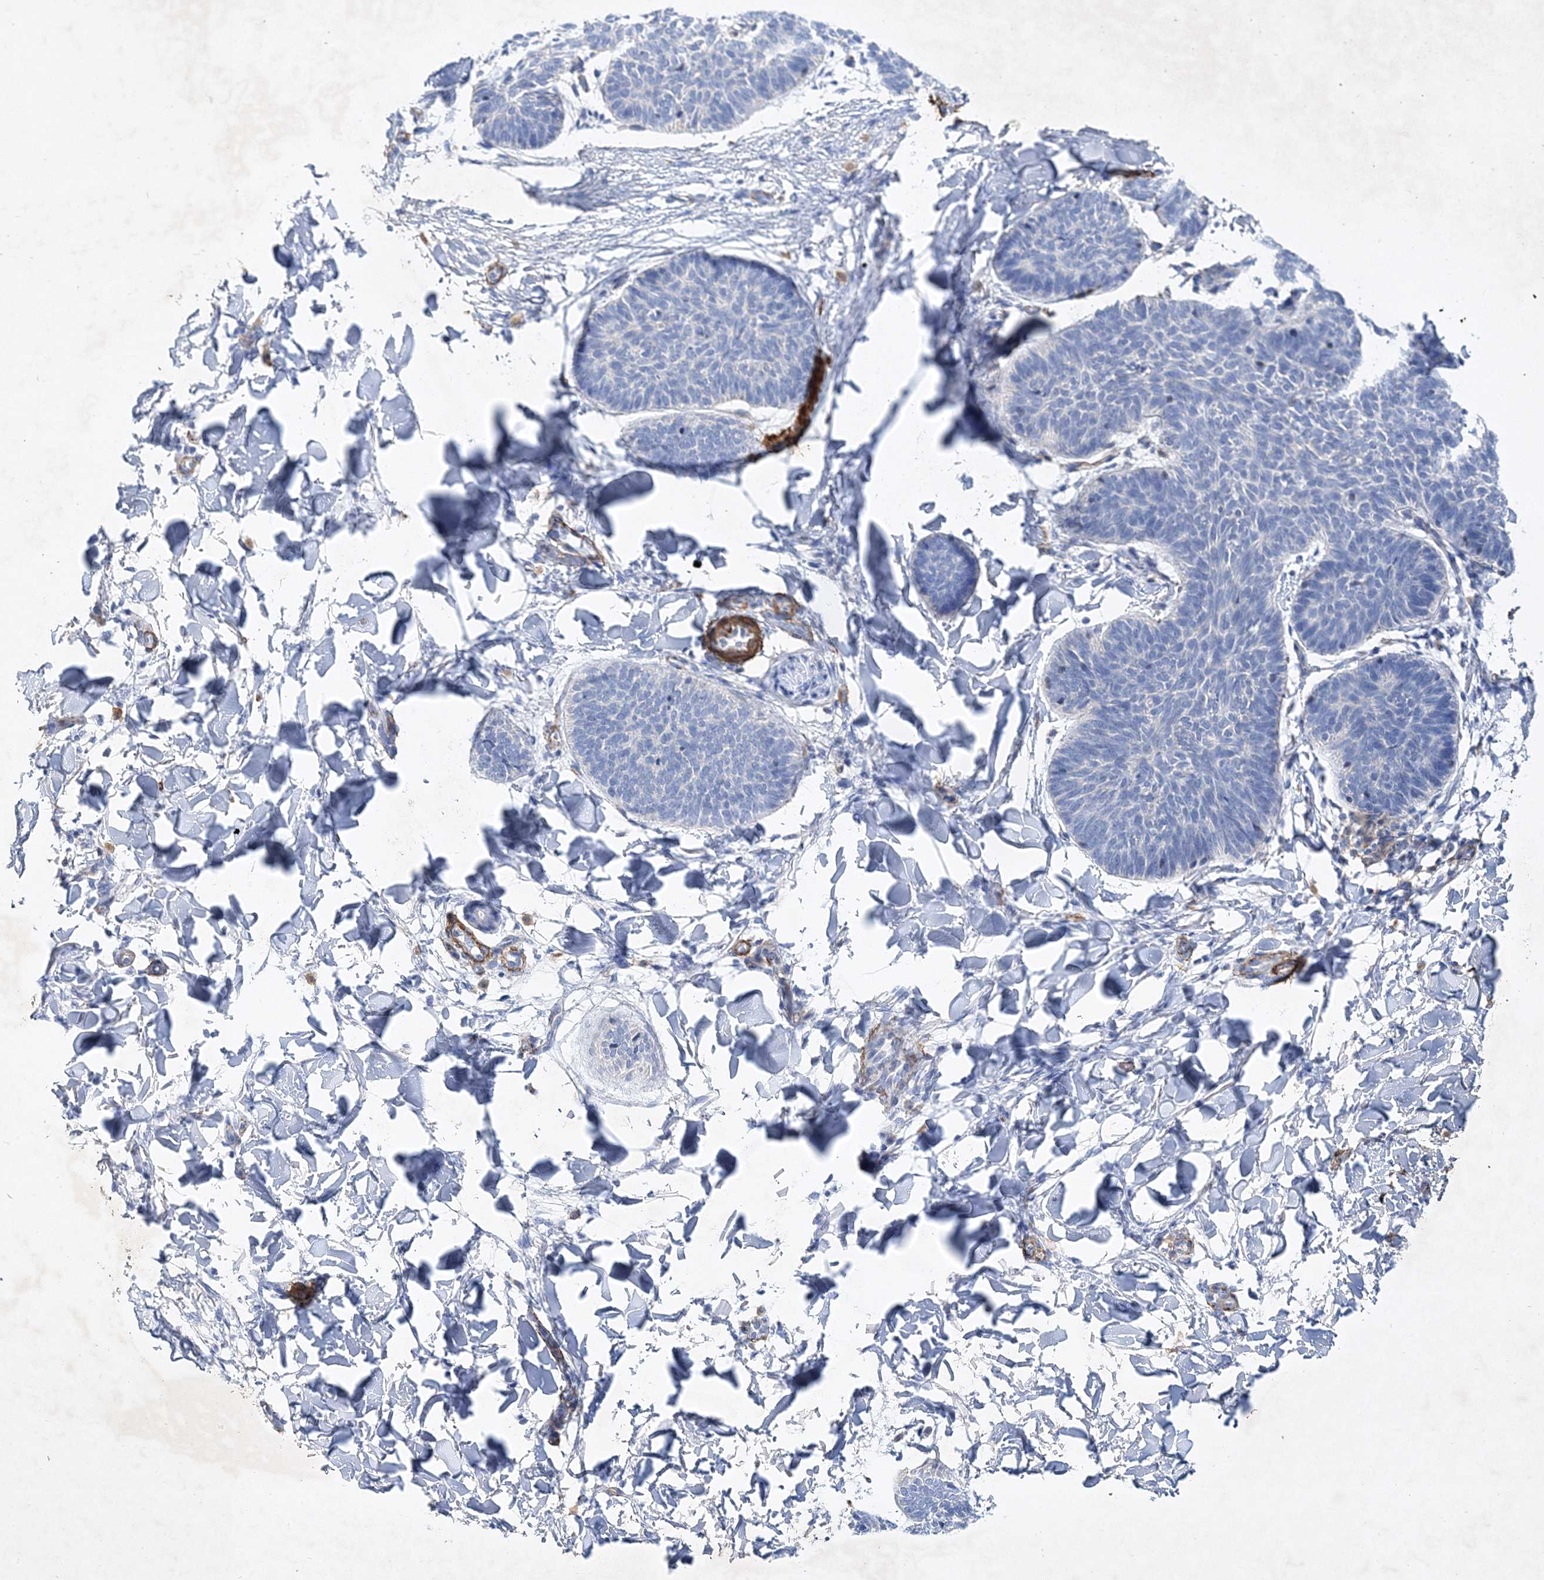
{"staining": {"intensity": "negative", "quantity": "none", "location": "none"}, "tissue": "skin cancer", "cell_type": "Tumor cells", "image_type": "cancer", "snomed": [{"axis": "morphology", "description": "Normal tissue, NOS"}, {"axis": "morphology", "description": "Basal cell carcinoma"}, {"axis": "topography", "description": "Skin"}], "caption": "Immunohistochemistry histopathology image of basal cell carcinoma (skin) stained for a protein (brown), which displays no staining in tumor cells.", "gene": "RTN2", "patient": {"sex": "male", "age": 50}}